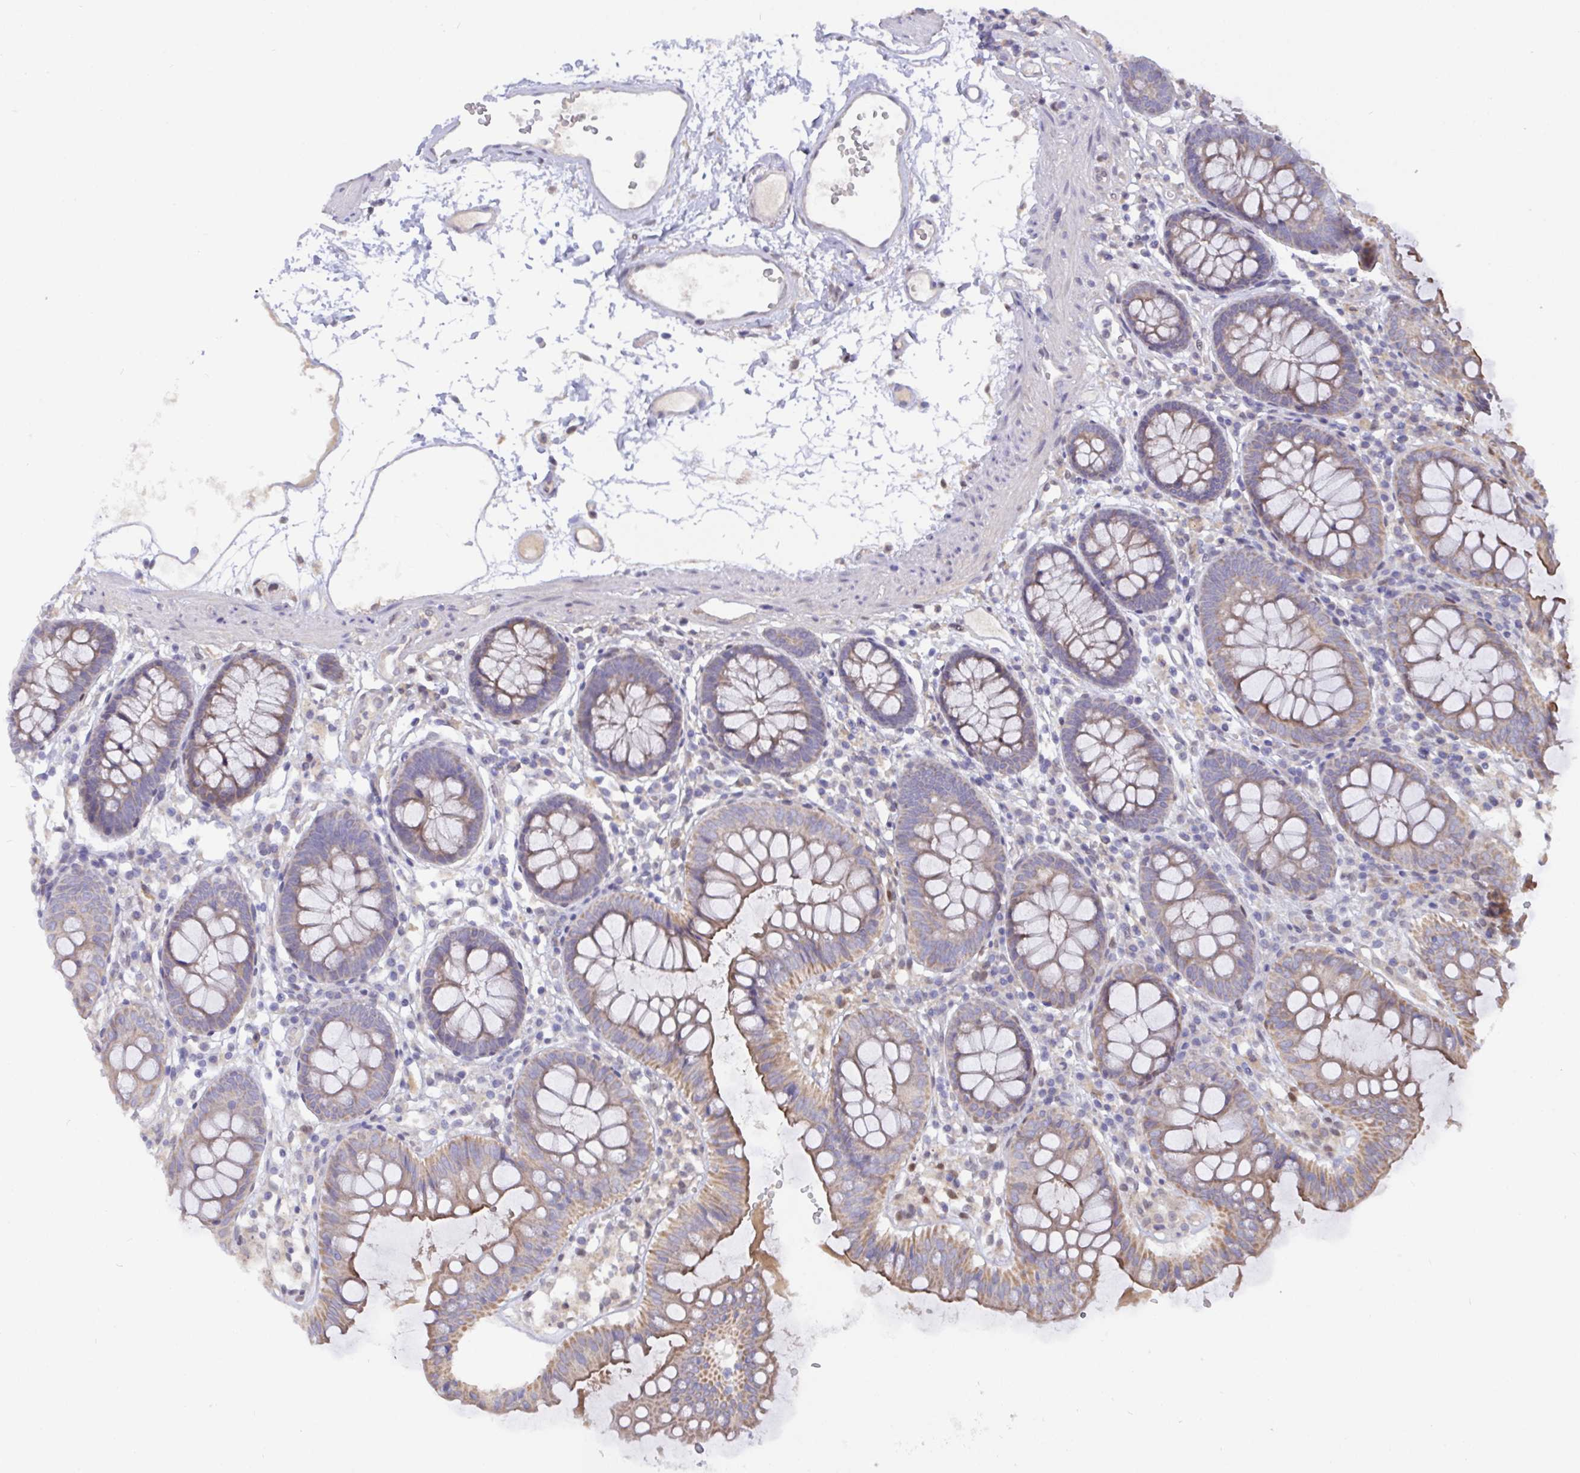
{"staining": {"intensity": "weak", "quantity": "<25%", "location": "cytoplasmic/membranous"}, "tissue": "colon", "cell_type": "Endothelial cells", "image_type": "normal", "snomed": [{"axis": "morphology", "description": "Normal tissue, NOS"}, {"axis": "topography", "description": "Colon"}], "caption": "Colon was stained to show a protein in brown. There is no significant expression in endothelial cells. (Brightfield microscopy of DAB IHC at high magnification).", "gene": "L3HYPDH", "patient": {"sex": "female", "age": 84}}